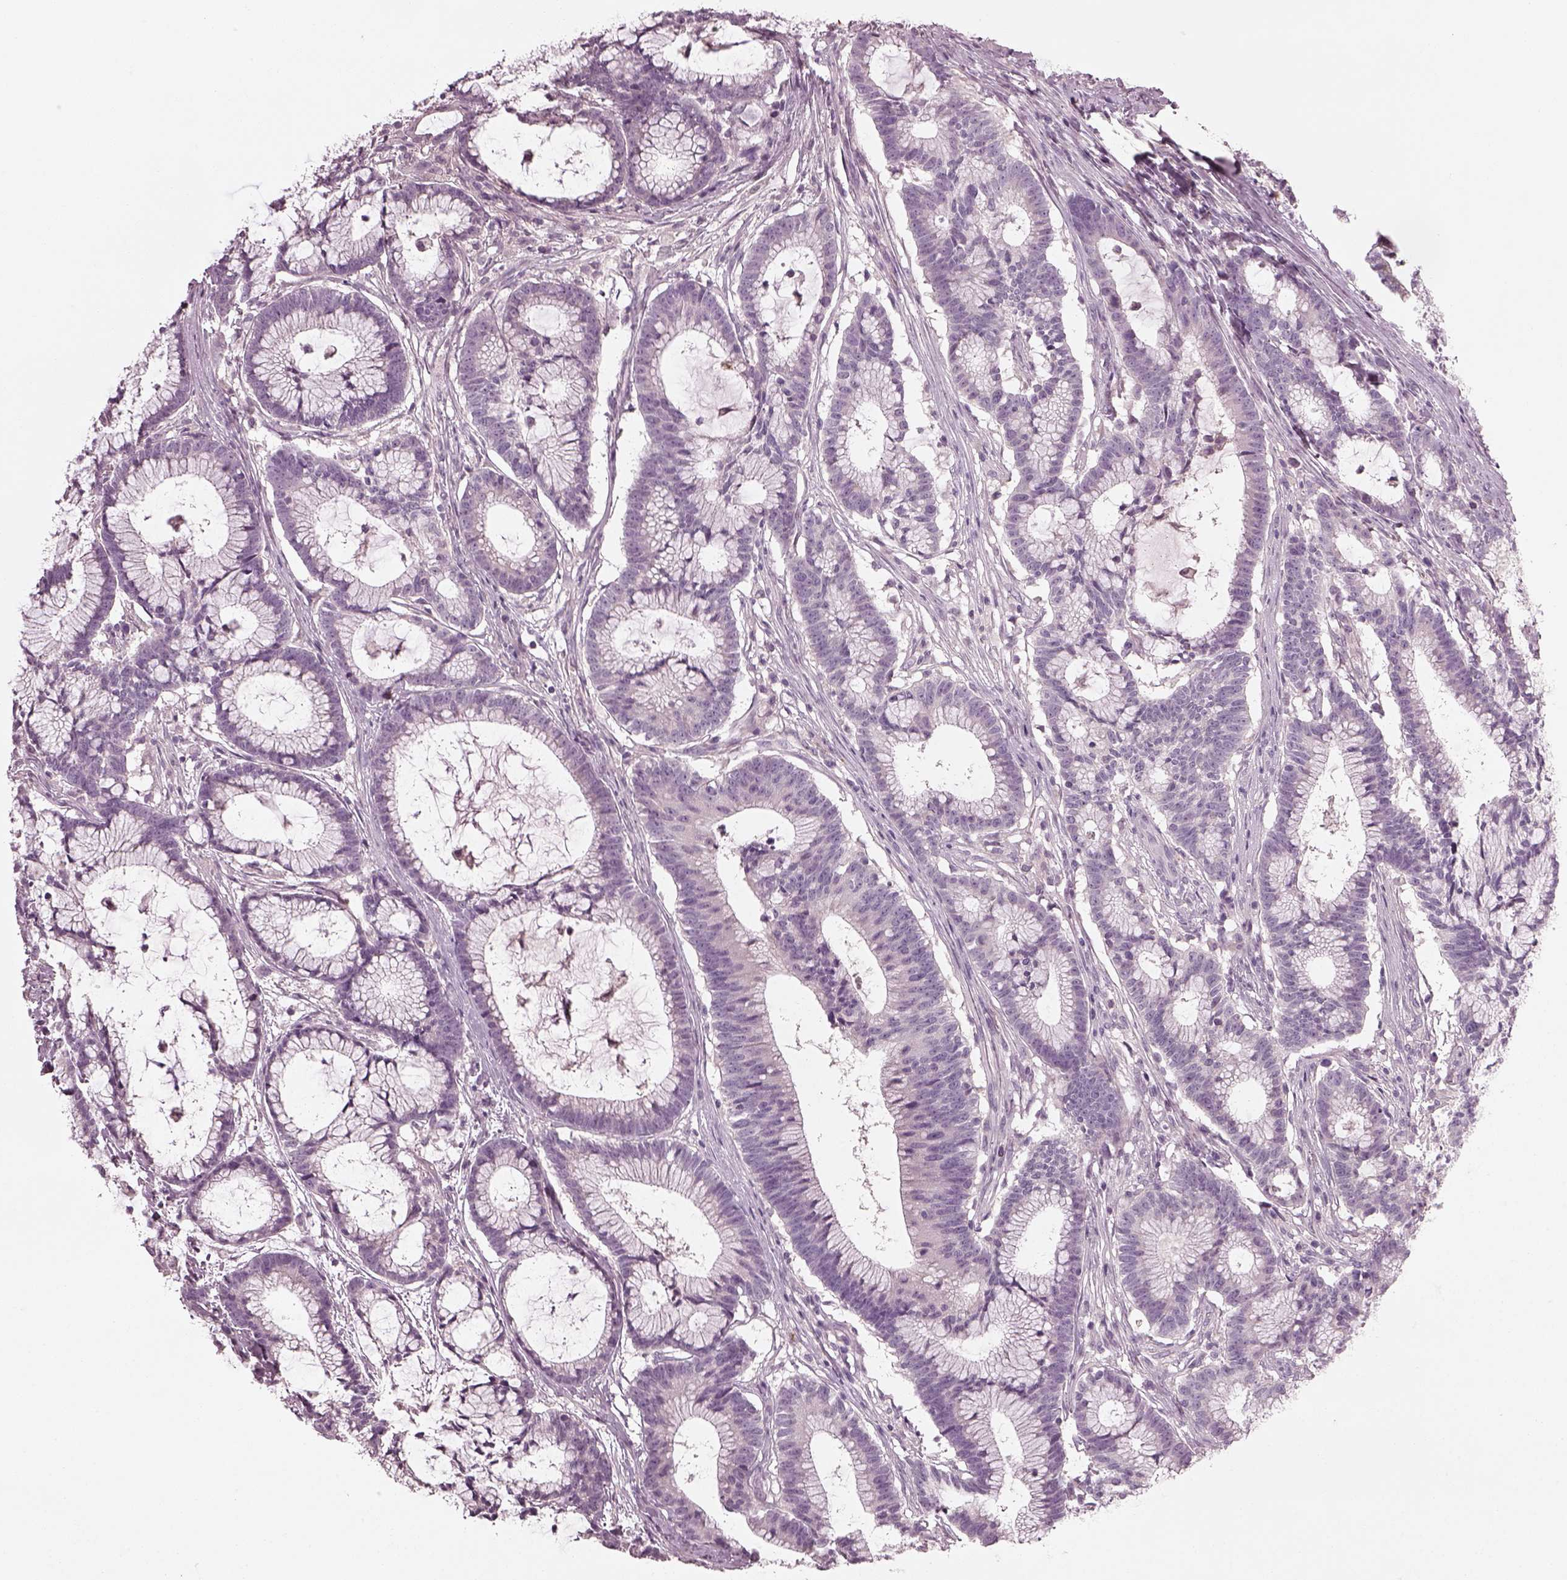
{"staining": {"intensity": "negative", "quantity": "none", "location": "none"}, "tissue": "colorectal cancer", "cell_type": "Tumor cells", "image_type": "cancer", "snomed": [{"axis": "morphology", "description": "Adenocarcinoma, NOS"}, {"axis": "topography", "description": "Colon"}], "caption": "Immunohistochemical staining of human adenocarcinoma (colorectal) reveals no significant positivity in tumor cells.", "gene": "SPATA6L", "patient": {"sex": "female", "age": 78}}